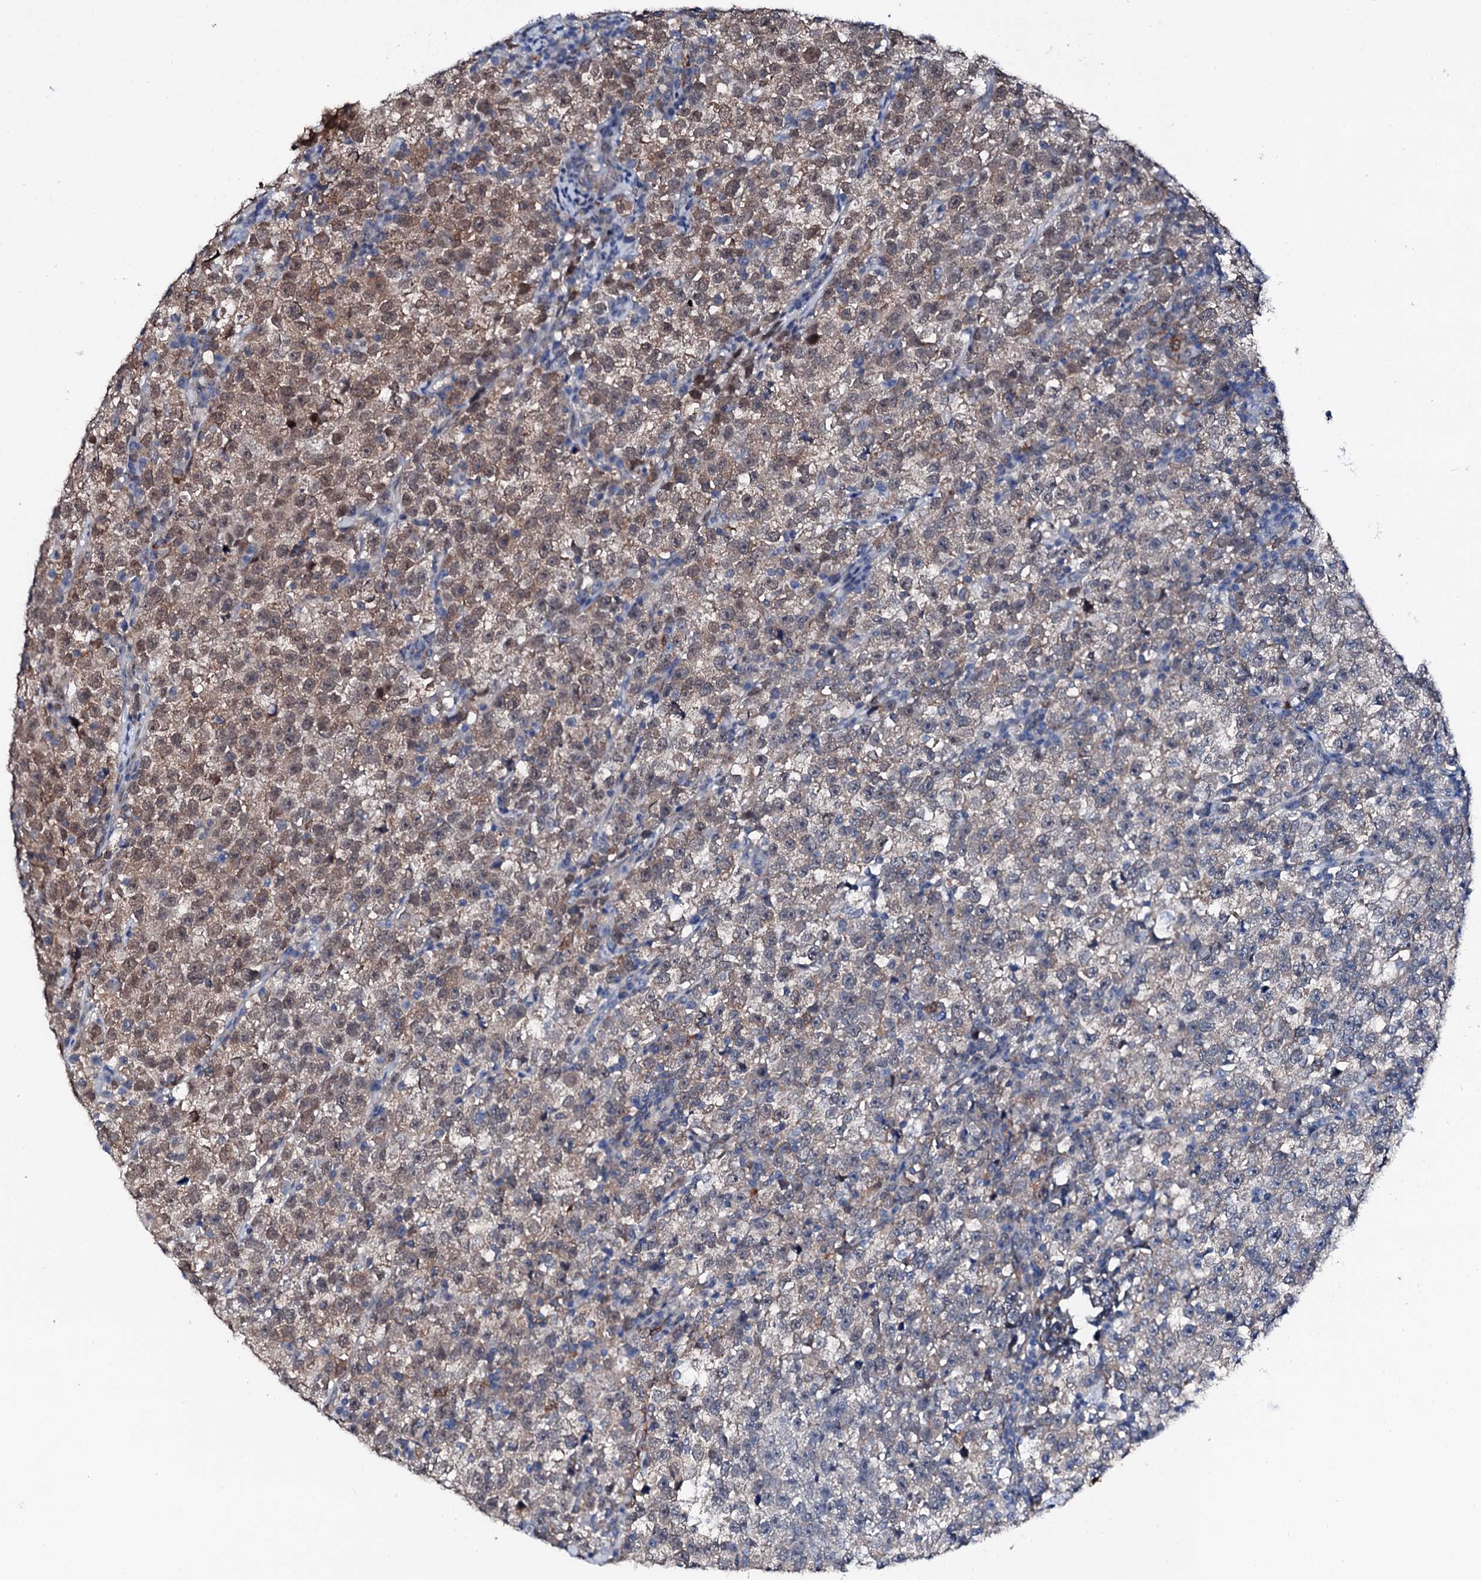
{"staining": {"intensity": "moderate", "quantity": ">75%", "location": "cytoplasmic/membranous,nuclear"}, "tissue": "testis cancer", "cell_type": "Tumor cells", "image_type": "cancer", "snomed": [{"axis": "morphology", "description": "Normal tissue, NOS"}, {"axis": "morphology", "description": "Seminoma, NOS"}, {"axis": "topography", "description": "Testis"}], "caption": "Testis cancer tissue displays moderate cytoplasmic/membranous and nuclear staining in about >75% of tumor cells", "gene": "TRAFD1", "patient": {"sex": "male", "age": 43}}